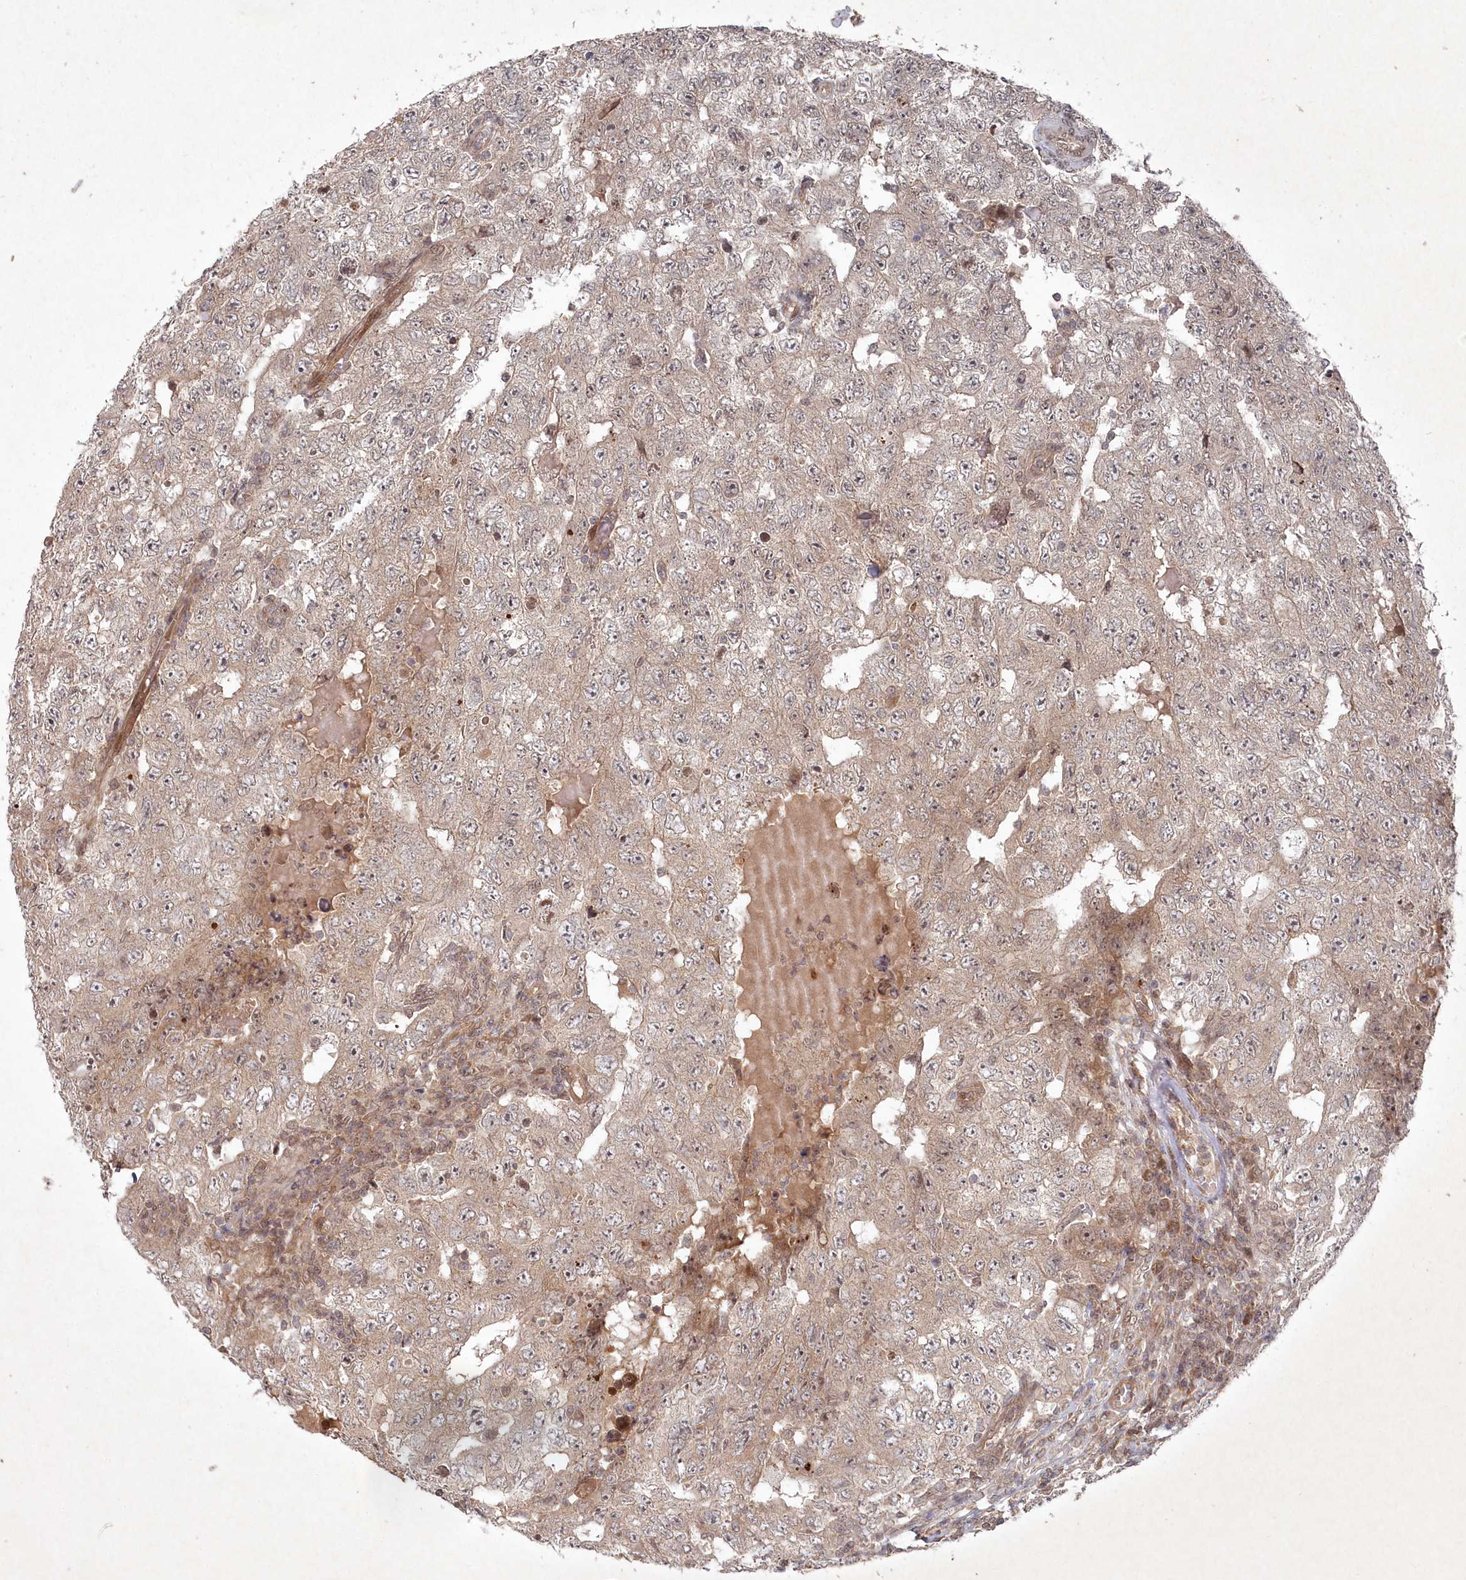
{"staining": {"intensity": "weak", "quantity": ">75%", "location": "cytoplasmic/membranous"}, "tissue": "testis cancer", "cell_type": "Tumor cells", "image_type": "cancer", "snomed": [{"axis": "morphology", "description": "Carcinoma, Embryonal, NOS"}, {"axis": "topography", "description": "Testis"}], "caption": "Testis cancer (embryonal carcinoma) stained with a brown dye shows weak cytoplasmic/membranous positive expression in approximately >75% of tumor cells.", "gene": "FBXL17", "patient": {"sex": "male", "age": 26}}